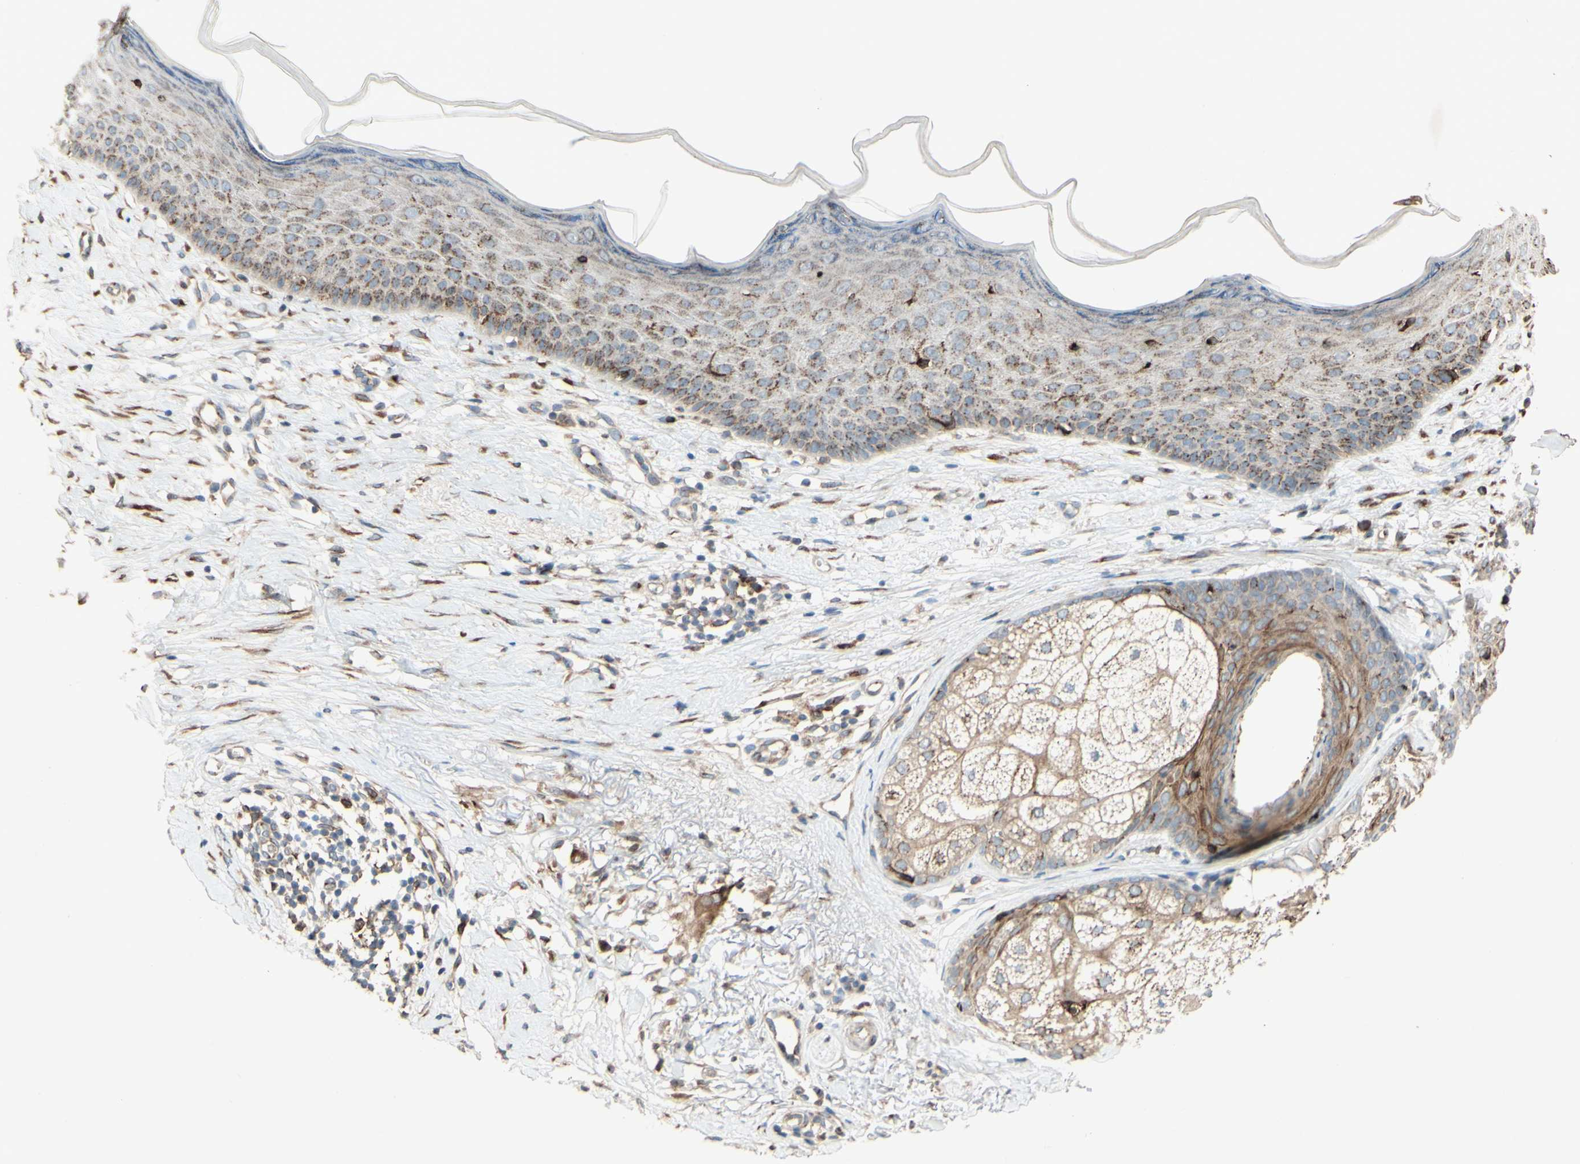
{"staining": {"intensity": "moderate", "quantity": ">75%", "location": "cytoplasmic/membranous"}, "tissue": "skin cancer", "cell_type": "Tumor cells", "image_type": "cancer", "snomed": [{"axis": "morphology", "description": "Basal cell carcinoma"}, {"axis": "topography", "description": "Skin"}], "caption": "This photomicrograph exhibits immunohistochemistry (IHC) staining of human basal cell carcinoma (skin), with medium moderate cytoplasmic/membranous positivity in approximately >75% of tumor cells.", "gene": "PTPRU", "patient": {"sex": "female", "age": 70}}